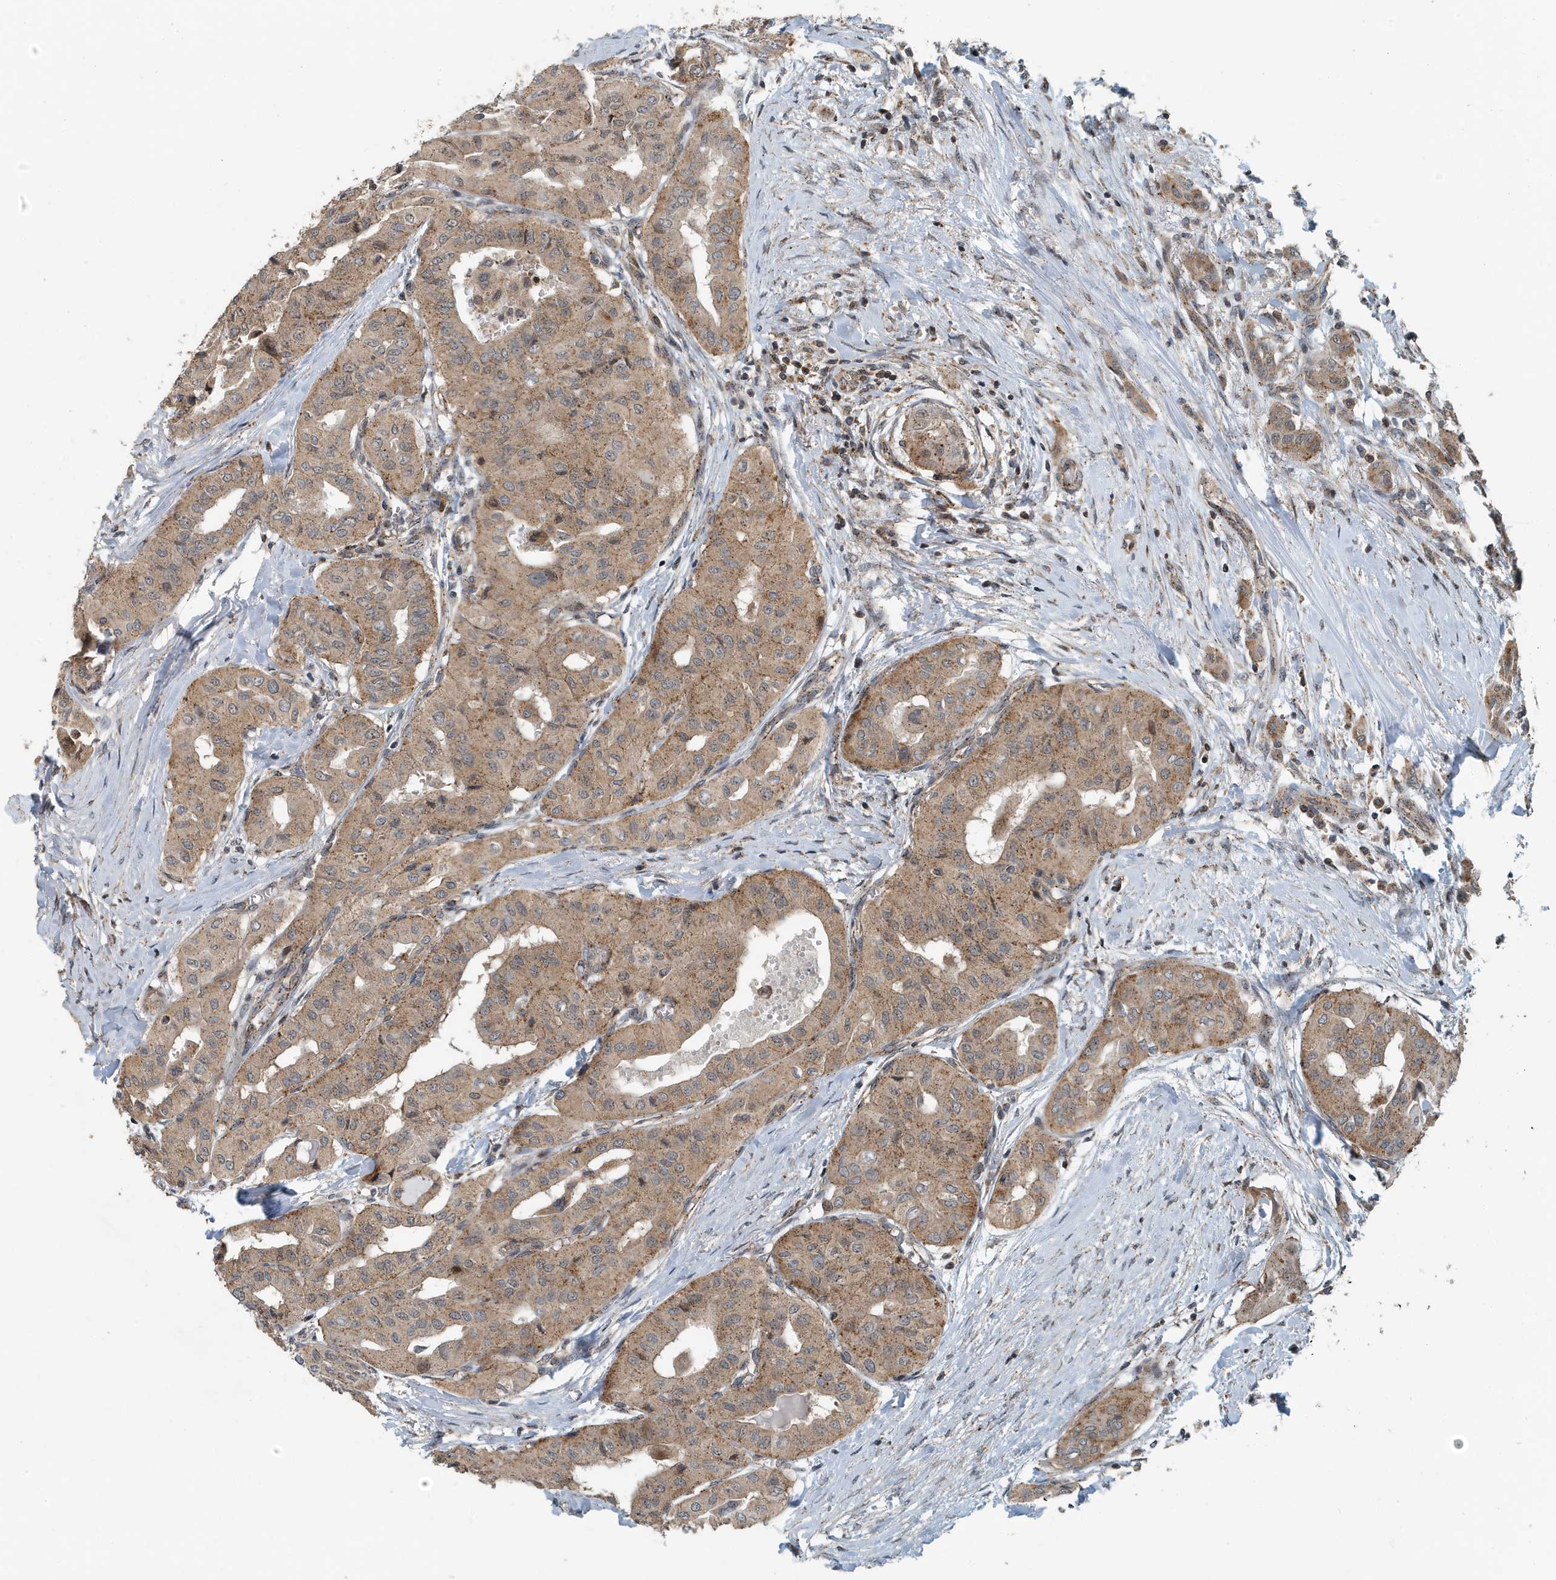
{"staining": {"intensity": "moderate", "quantity": ">75%", "location": "cytoplasmic/membranous"}, "tissue": "thyroid cancer", "cell_type": "Tumor cells", "image_type": "cancer", "snomed": [{"axis": "morphology", "description": "Papillary adenocarcinoma, NOS"}, {"axis": "topography", "description": "Thyroid gland"}], "caption": "Immunohistochemical staining of human thyroid cancer reveals medium levels of moderate cytoplasmic/membranous positivity in about >75% of tumor cells.", "gene": "KIF15", "patient": {"sex": "female", "age": 59}}